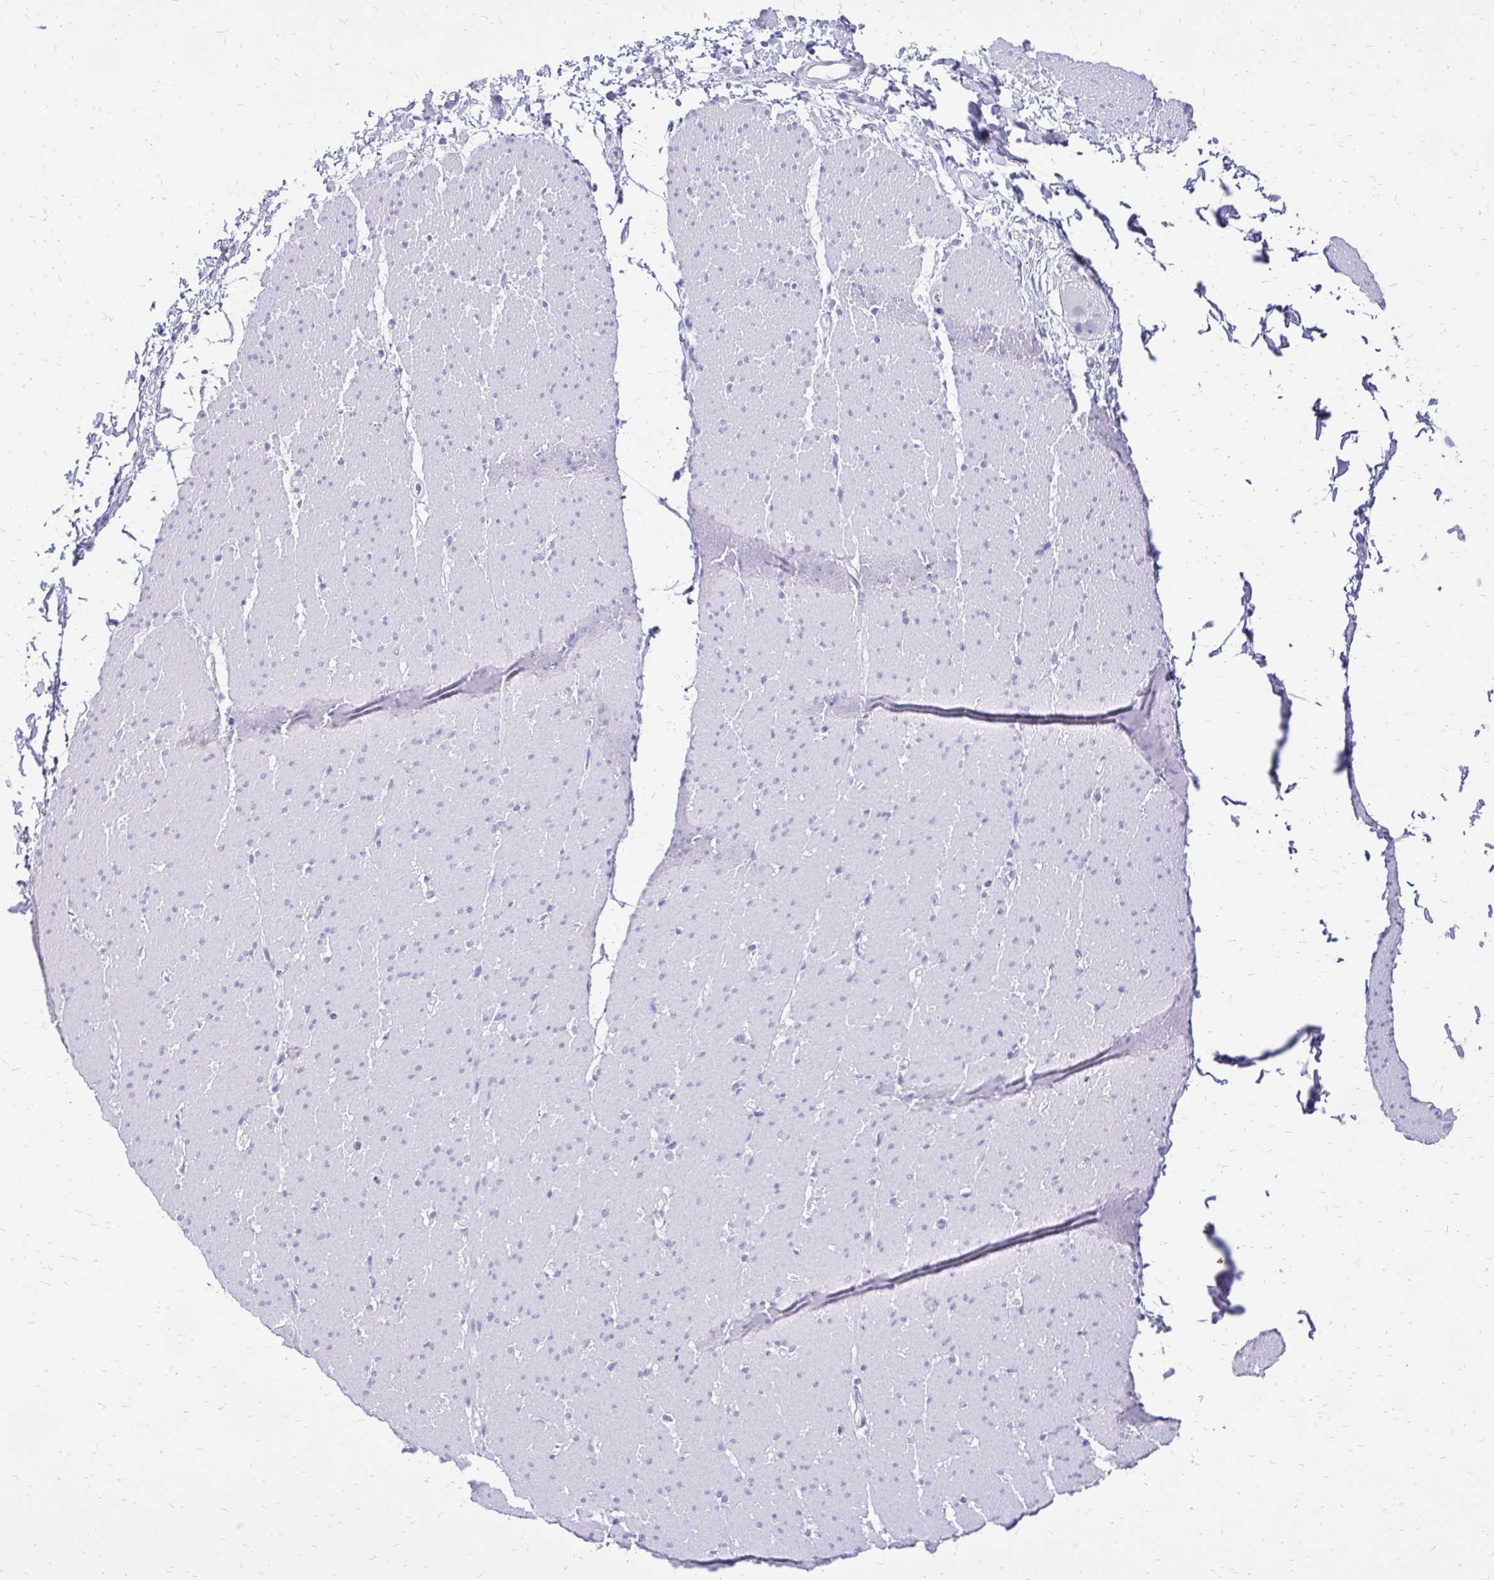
{"staining": {"intensity": "negative", "quantity": "none", "location": "none"}, "tissue": "smooth muscle", "cell_type": "Smooth muscle cells", "image_type": "normal", "snomed": [{"axis": "morphology", "description": "Normal tissue, NOS"}, {"axis": "topography", "description": "Smooth muscle"}, {"axis": "topography", "description": "Rectum"}], "caption": "Smooth muscle cells show no significant staining in unremarkable smooth muscle. (Stains: DAB immunohistochemistry with hematoxylin counter stain, Microscopy: brightfield microscopy at high magnification).", "gene": "SLC32A1", "patient": {"sex": "male", "age": 53}}